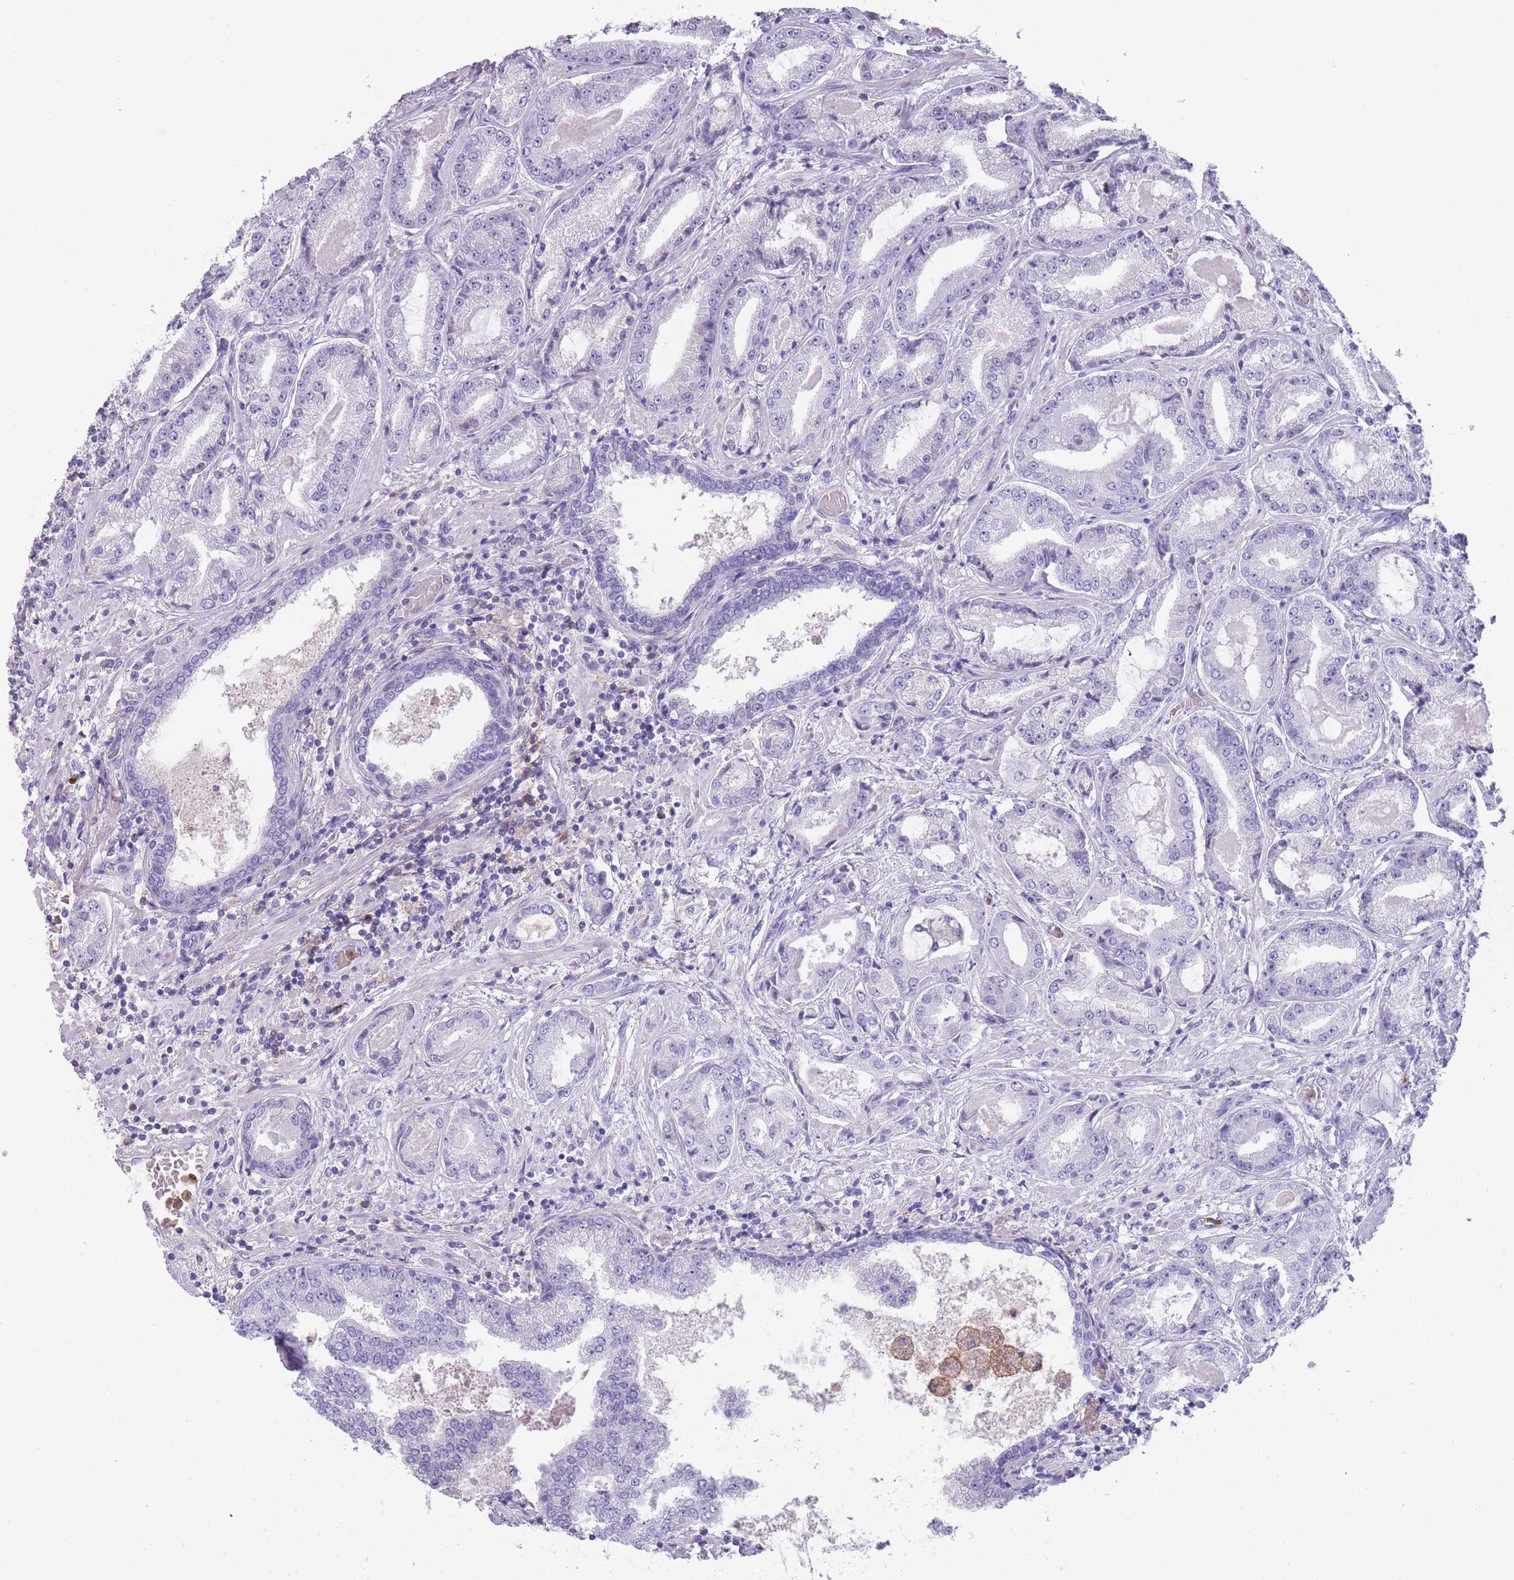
{"staining": {"intensity": "negative", "quantity": "none", "location": "none"}, "tissue": "prostate cancer", "cell_type": "Tumor cells", "image_type": "cancer", "snomed": [{"axis": "morphology", "description": "Adenocarcinoma, High grade"}, {"axis": "topography", "description": "Prostate"}], "caption": "The immunohistochemistry (IHC) image has no significant expression in tumor cells of high-grade adenocarcinoma (prostate) tissue.", "gene": "CR1L", "patient": {"sex": "male", "age": 68}}